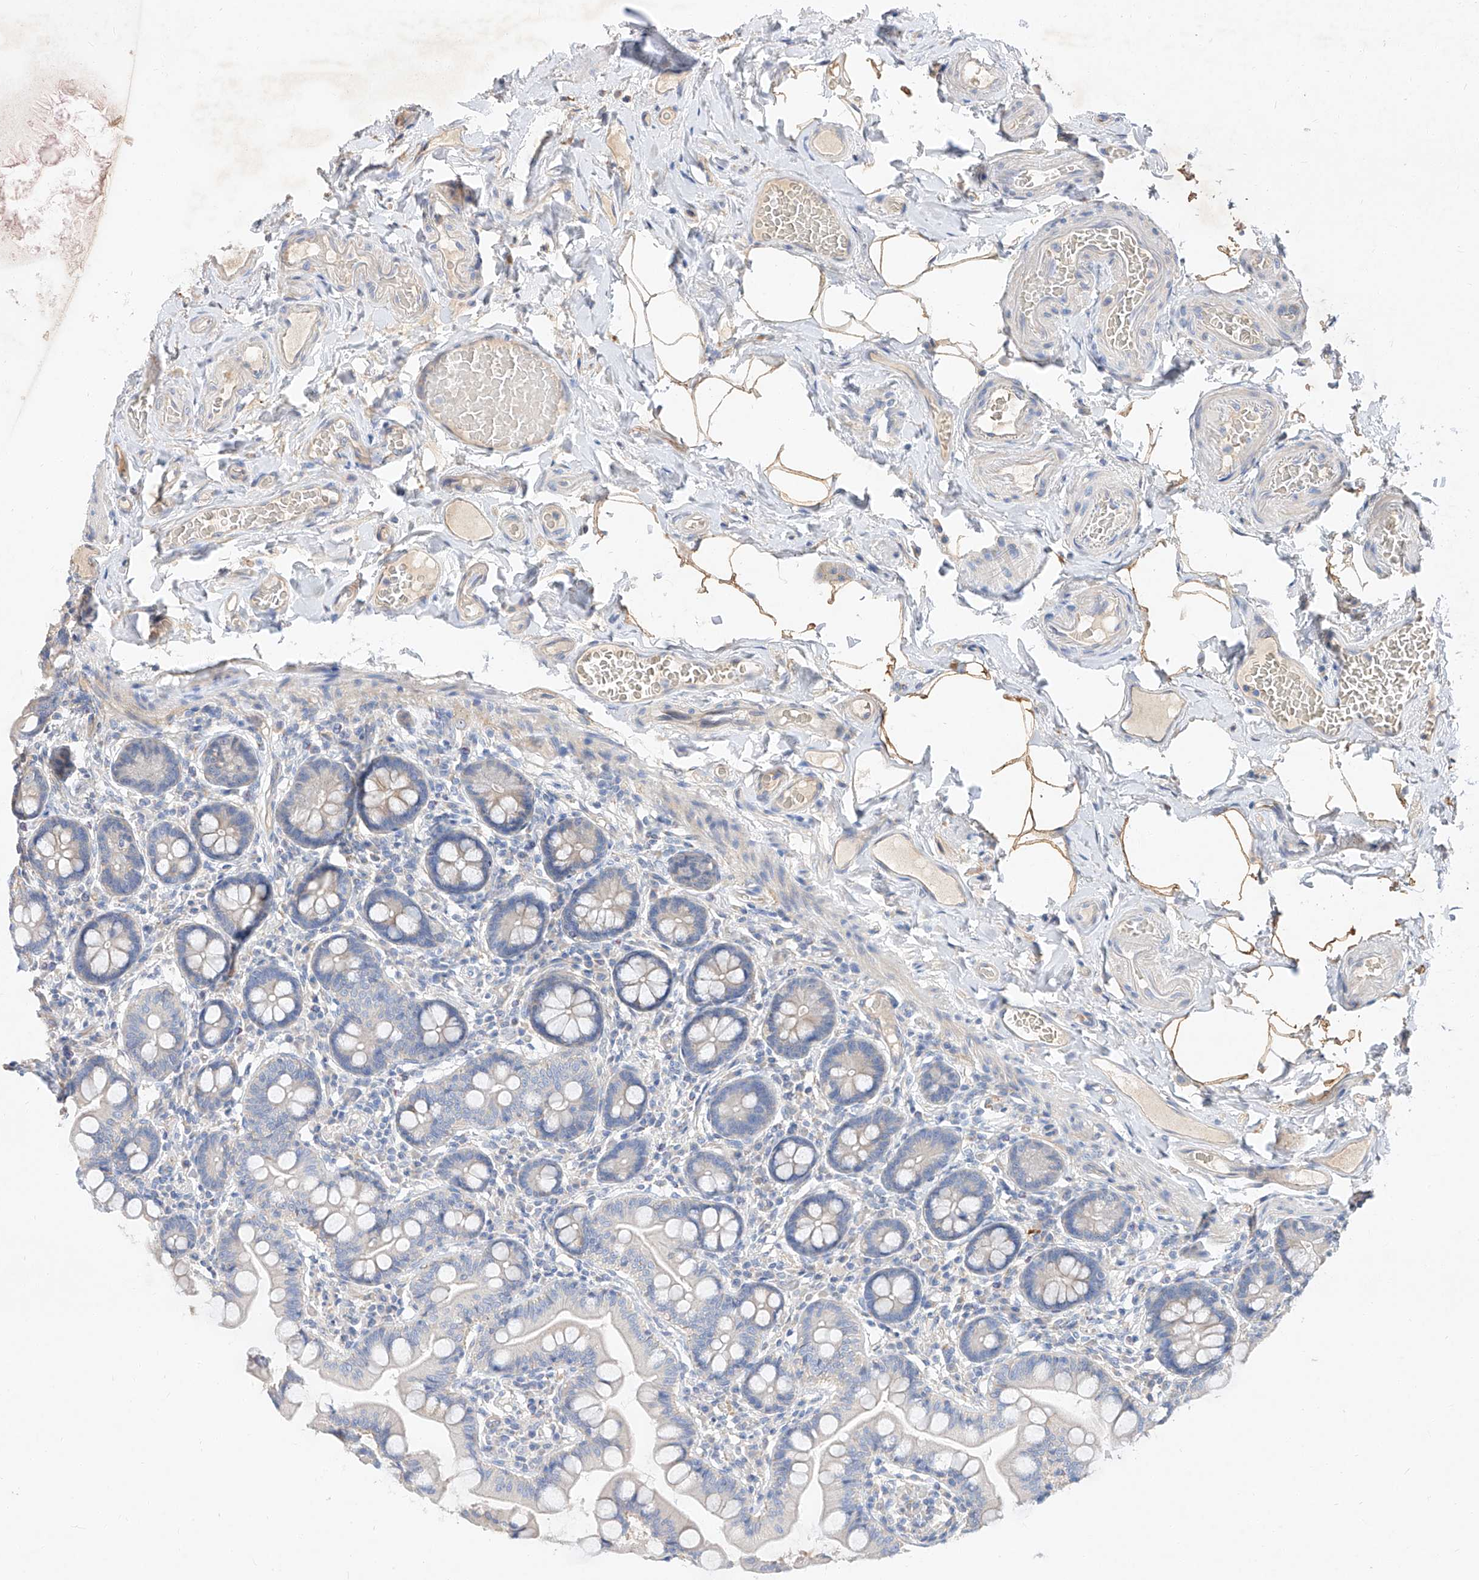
{"staining": {"intensity": "negative", "quantity": "none", "location": "none"}, "tissue": "small intestine", "cell_type": "Glandular cells", "image_type": "normal", "snomed": [{"axis": "morphology", "description": "Normal tissue, NOS"}, {"axis": "topography", "description": "Small intestine"}], "caption": "The histopathology image reveals no significant expression in glandular cells of small intestine. The staining is performed using DAB brown chromogen with nuclei counter-stained in using hematoxylin.", "gene": "DIRAS3", "patient": {"sex": "female", "age": 64}}